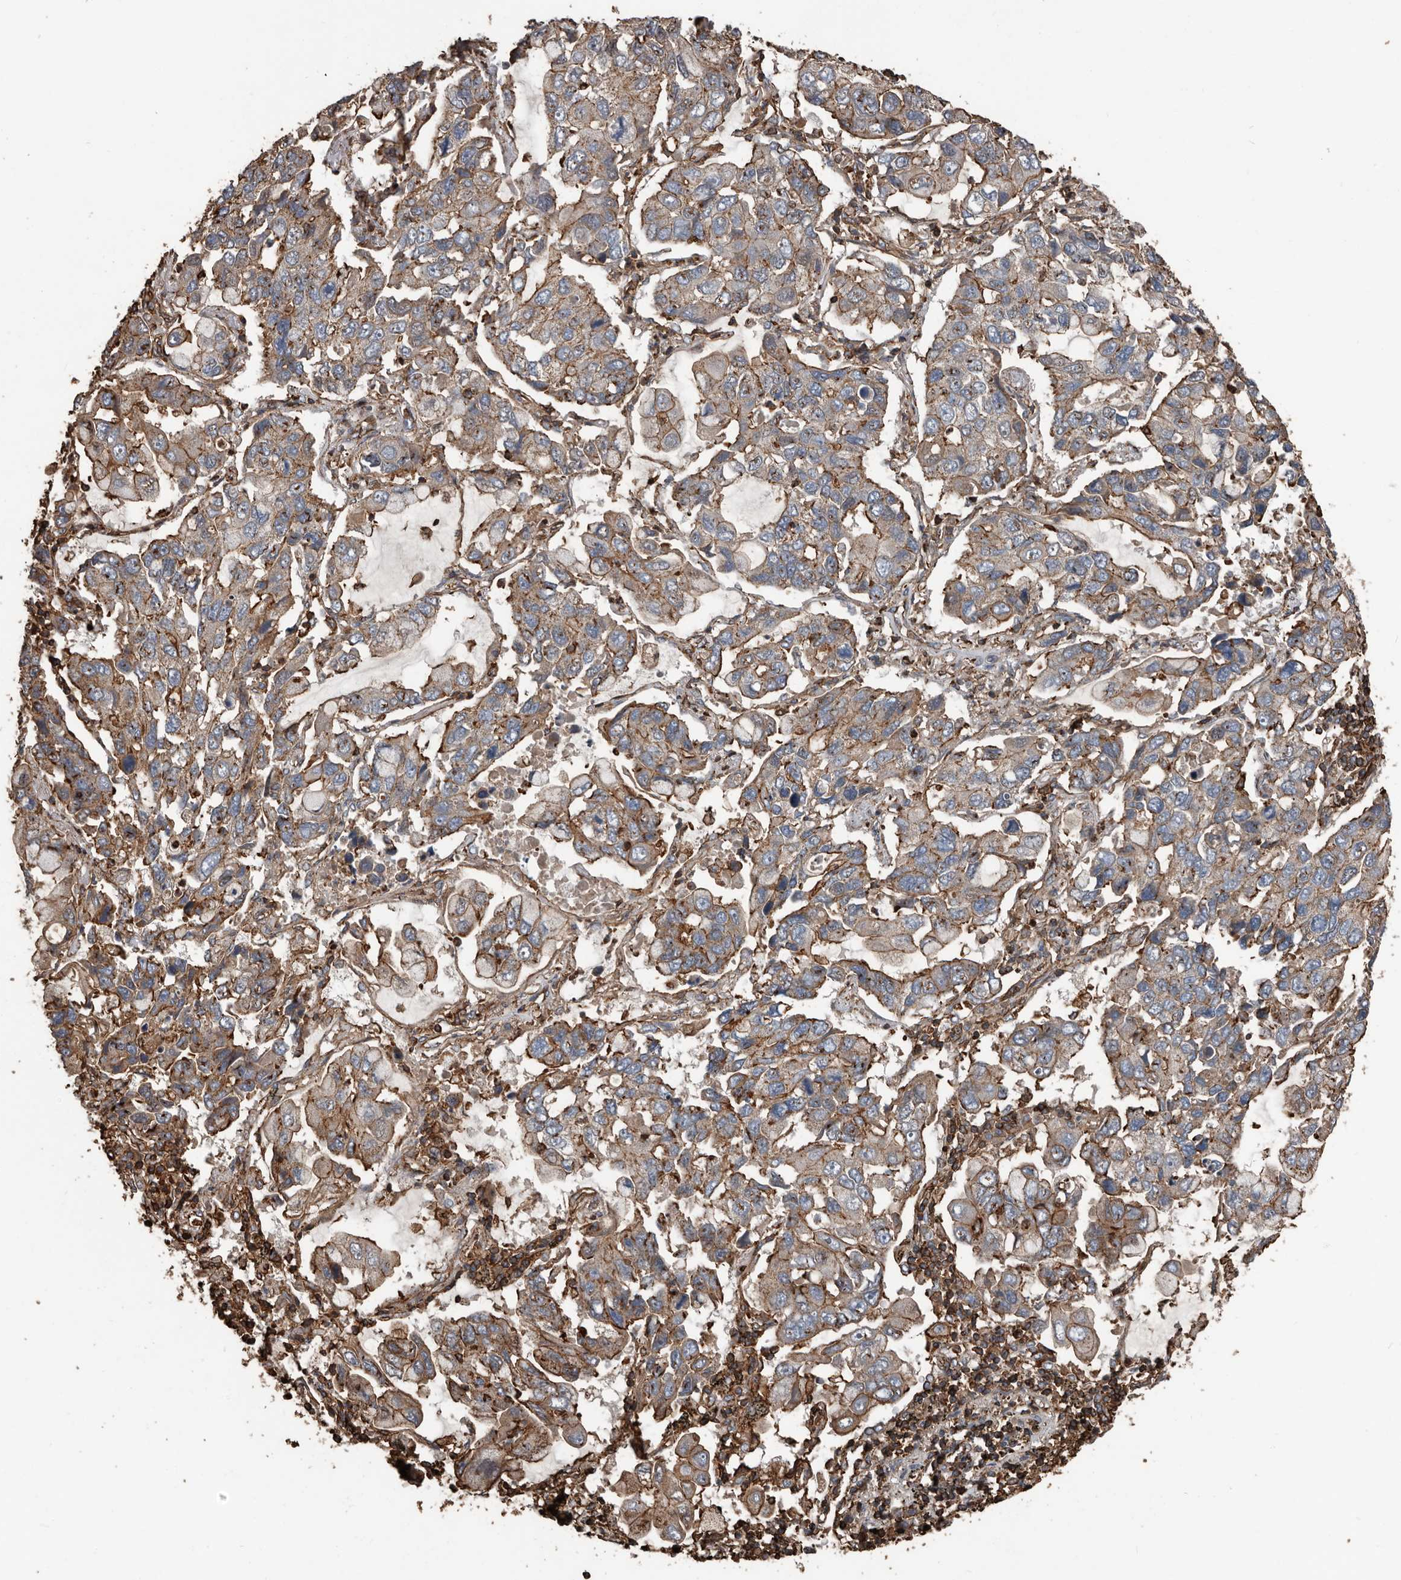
{"staining": {"intensity": "moderate", "quantity": "<25%", "location": "cytoplasmic/membranous"}, "tissue": "lung cancer", "cell_type": "Tumor cells", "image_type": "cancer", "snomed": [{"axis": "morphology", "description": "Adenocarcinoma, NOS"}, {"axis": "topography", "description": "Lung"}], "caption": "About <25% of tumor cells in human lung cancer reveal moderate cytoplasmic/membranous protein staining as visualized by brown immunohistochemical staining.", "gene": "DENND6B", "patient": {"sex": "male", "age": 64}}